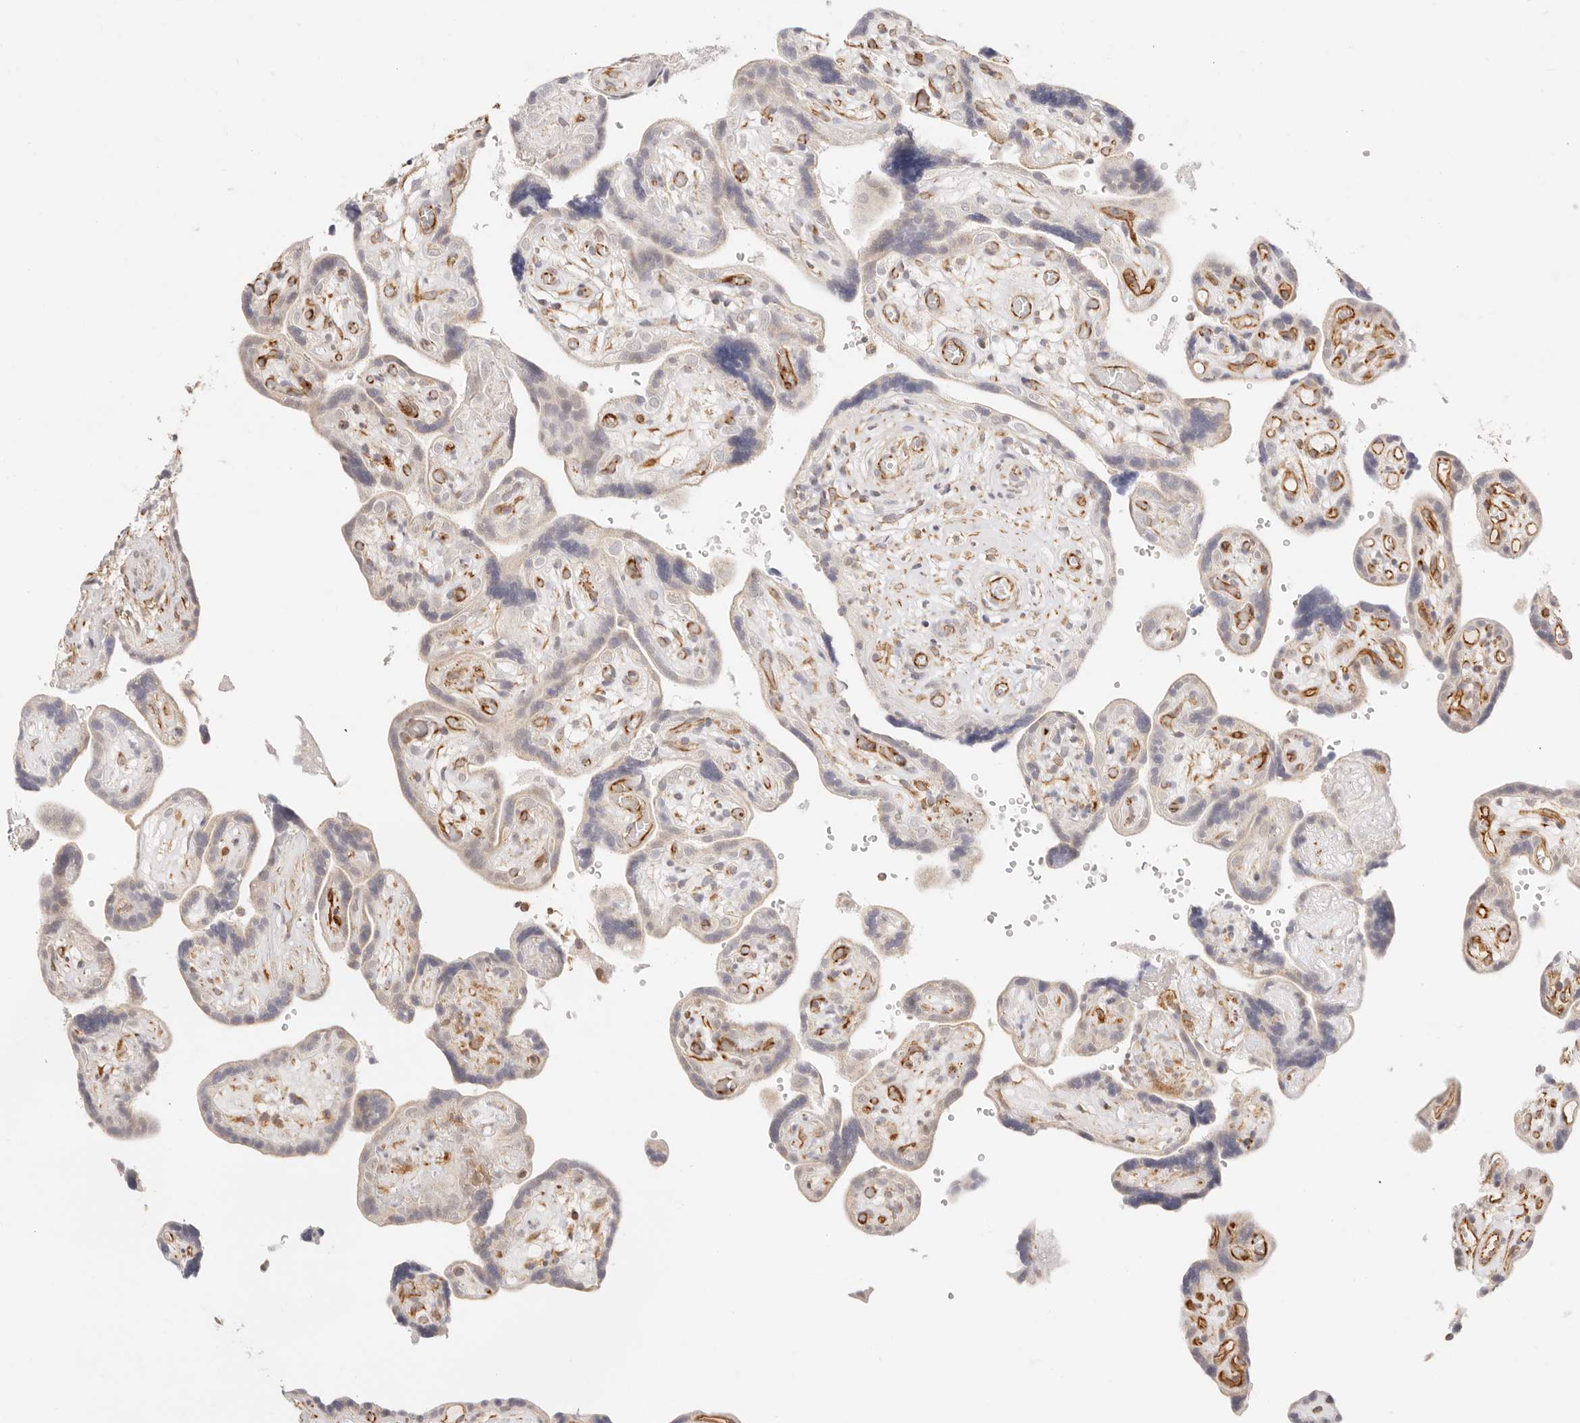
{"staining": {"intensity": "moderate", "quantity": "<25%", "location": "cytoplasmic/membranous"}, "tissue": "placenta", "cell_type": "Trophoblastic cells", "image_type": "normal", "snomed": [{"axis": "morphology", "description": "Normal tissue, NOS"}, {"axis": "topography", "description": "Placenta"}], "caption": "Immunohistochemistry photomicrograph of unremarkable placenta stained for a protein (brown), which shows low levels of moderate cytoplasmic/membranous staining in approximately <25% of trophoblastic cells.", "gene": "ZC3H11A", "patient": {"sex": "female", "age": 30}}